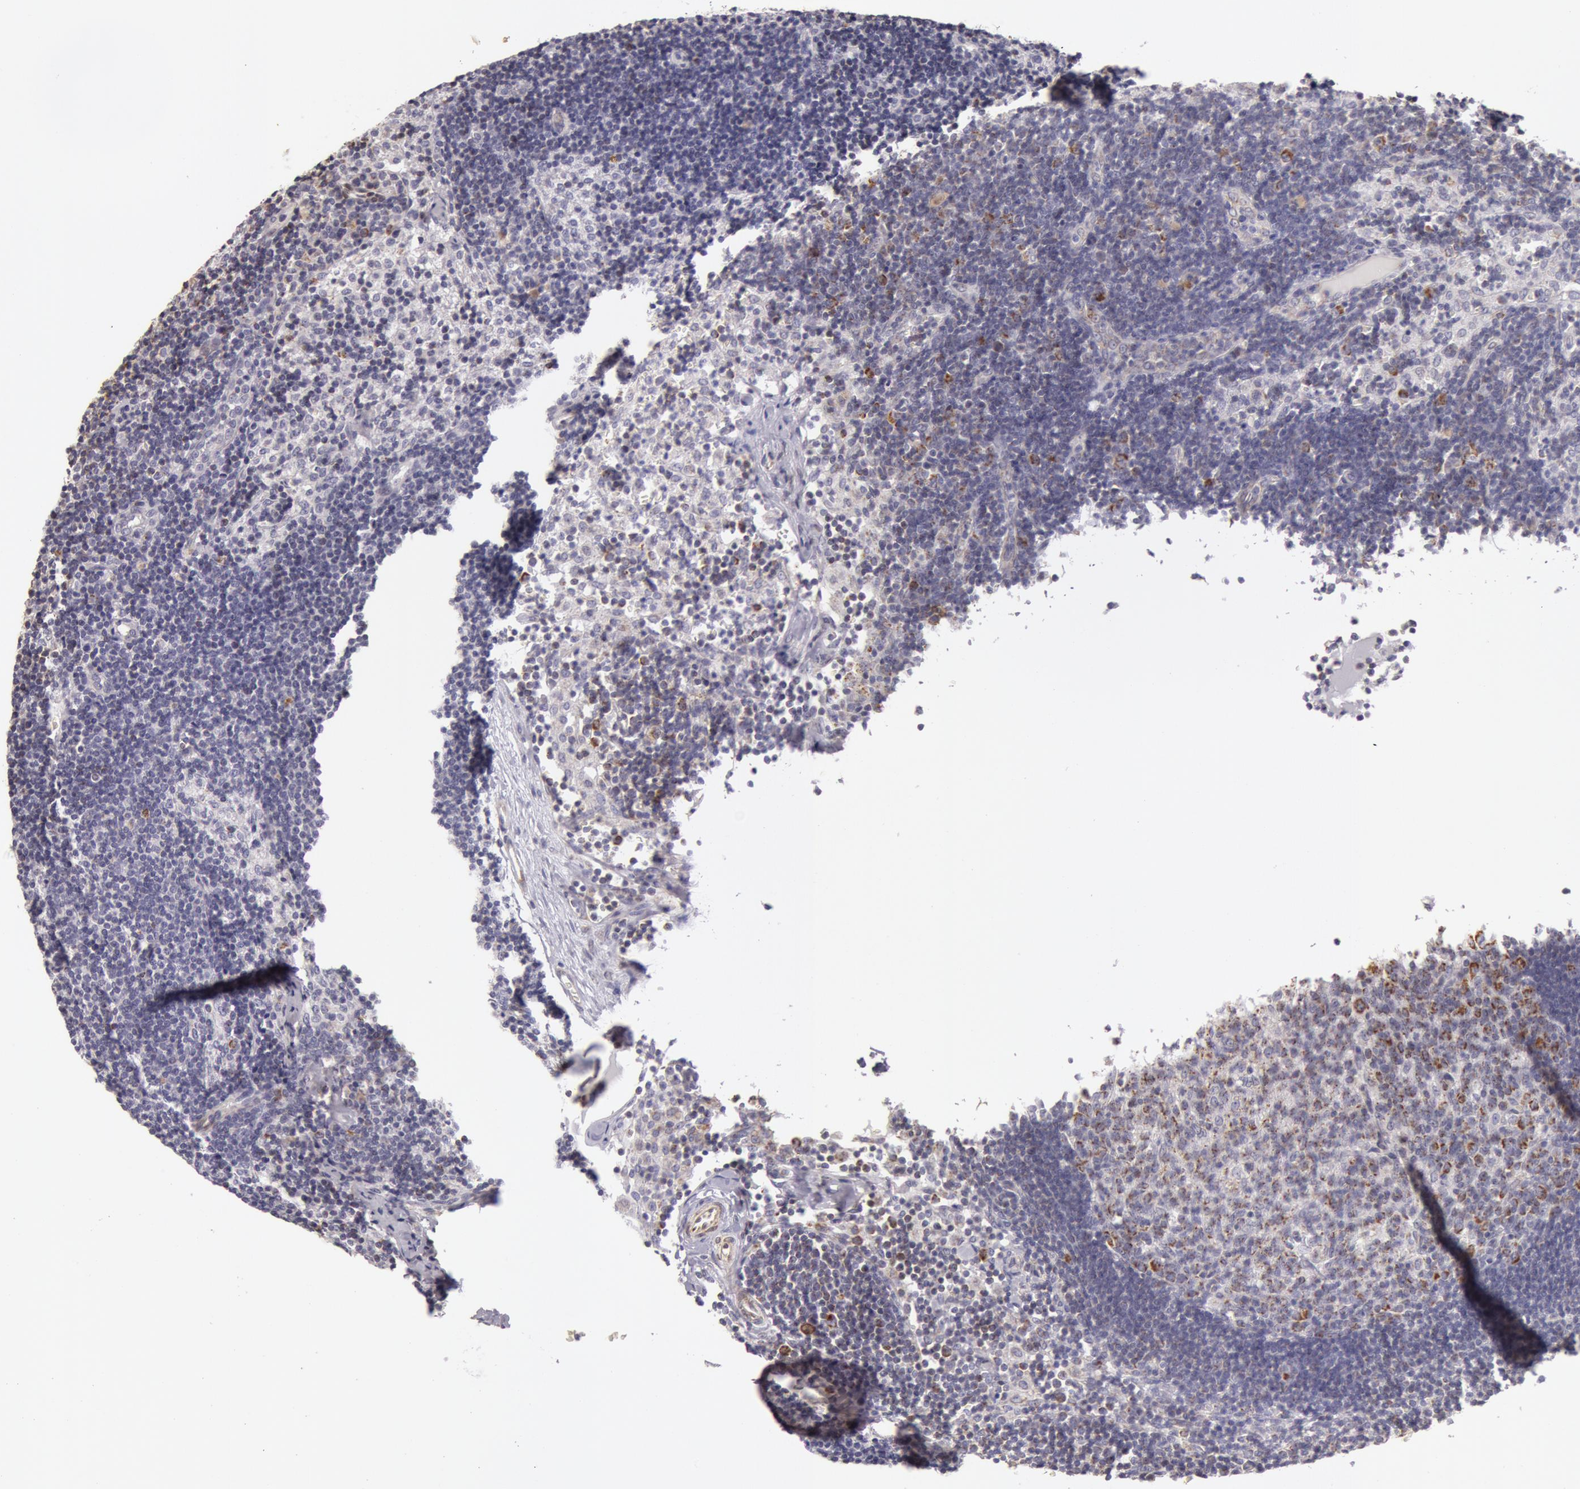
{"staining": {"intensity": "negative", "quantity": "none", "location": "none"}, "tissue": "lymph node", "cell_type": "Germinal center cells", "image_type": "normal", "snomed": [{"axis": "morphology", "description": "Normal tissue, NOS"}, {"axis": "morphology", "description": "Inflammation, NOS"}, {"axis": "topography", "description": "Lymph node"}, {"axis": "topography", "description": "Salivary gland"}], "caption": "Image shows no significant protein staining in germinal center cells of normal lymph node. The staining is performed using DAB (3,3'-diaminobenzidine) brown chromogen with nuclei counter-stained in using hematoxylin.", "gene": "KRT18", "patient": {"sex": "male", "age": 3}}